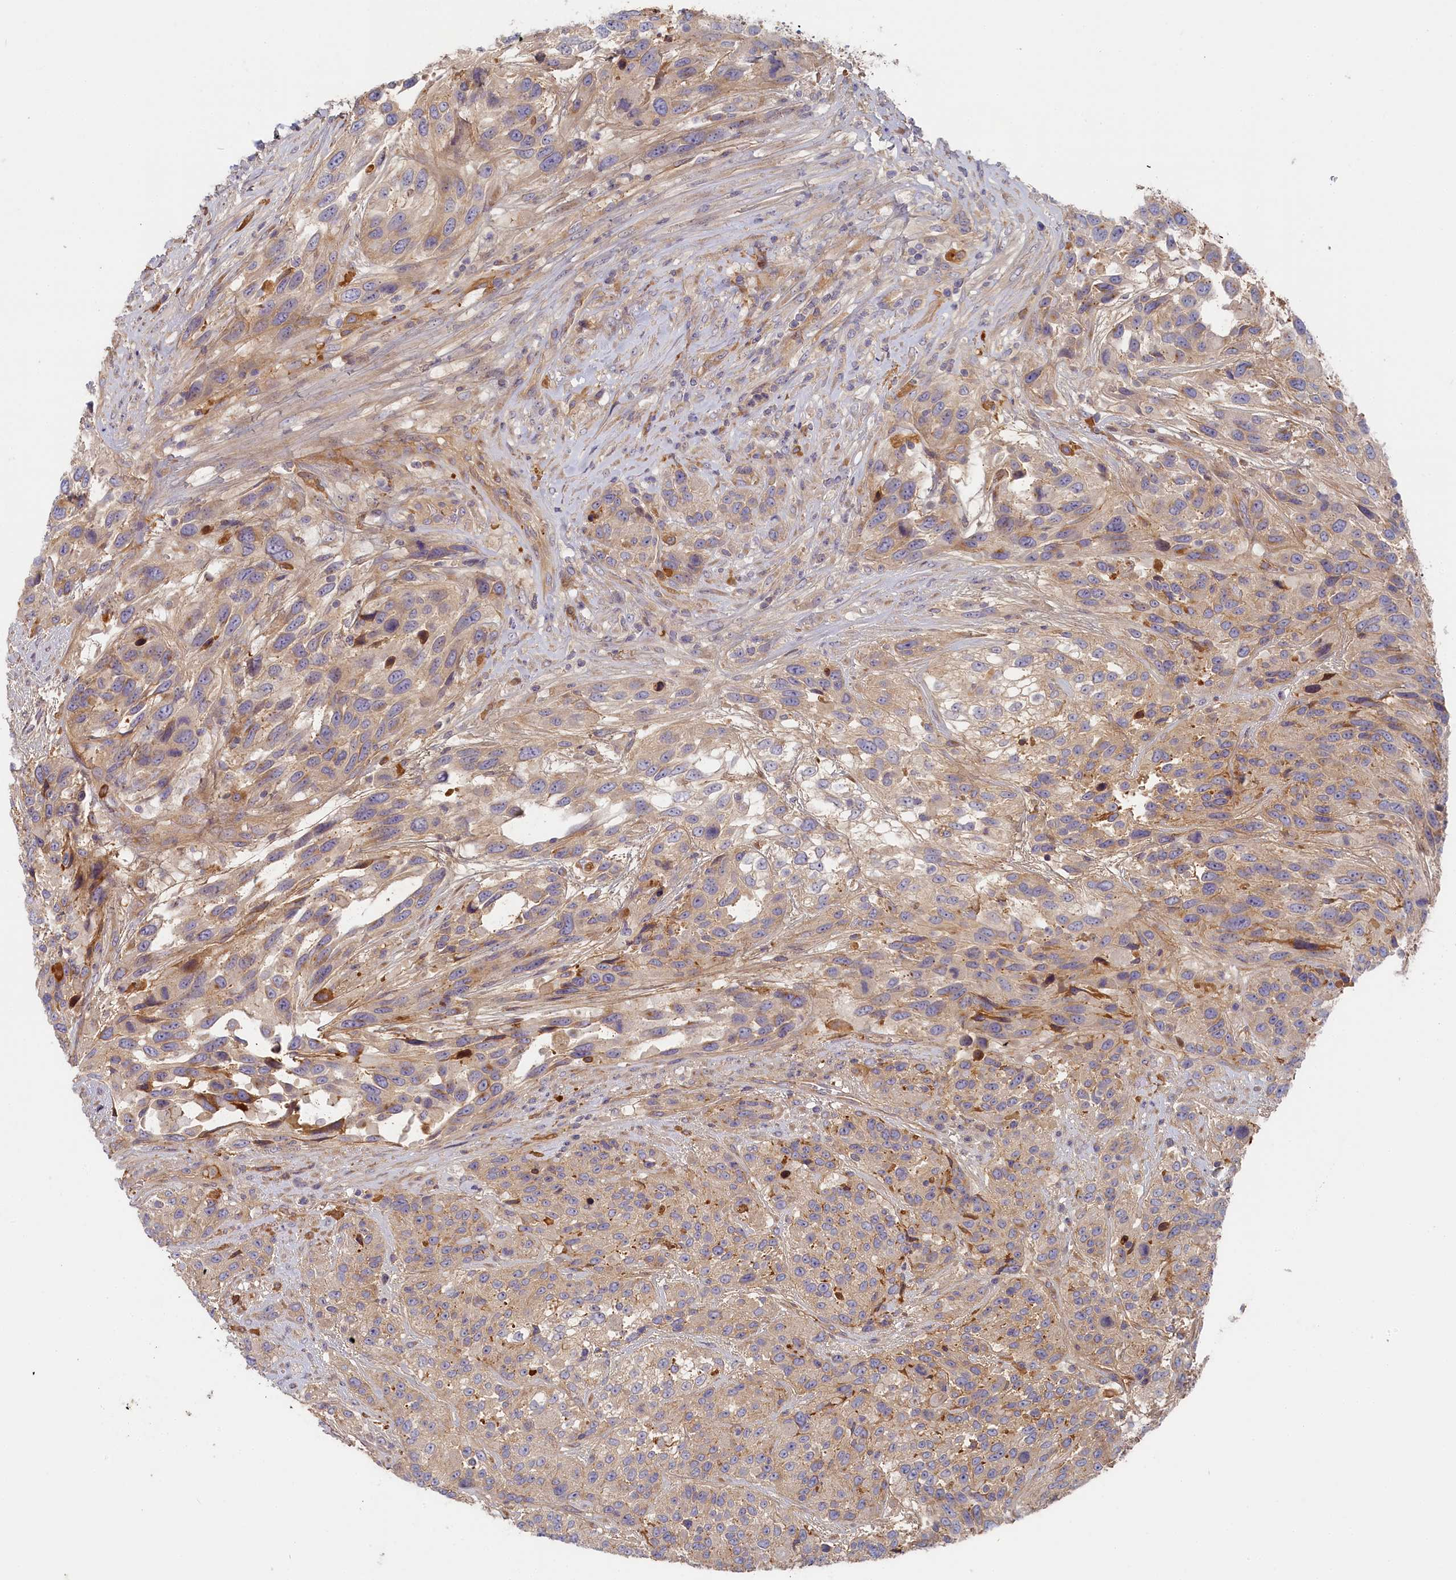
{"staining": {"intensity": "moderate", "quantity": "<25%", "location": "cytoplasmic/membranous"}, "tissue": "urothelial cancer", "cell_type": "Tumor cells", "image_type": "cancer", "snomed": [{"axis": "morphology", "description": "Urothelial carcinoma, High grade"}, {"axis": "topography", "description": "Urinary bladder"}], "caption": "A histopathology image of human high-grade urothelial carcinoma stained for a protein exhibits moderate cytoplasmic/membranous brown staining in tumor cells.", "gene": "STX16", "patient": {"sex": "female", "age": 70}}